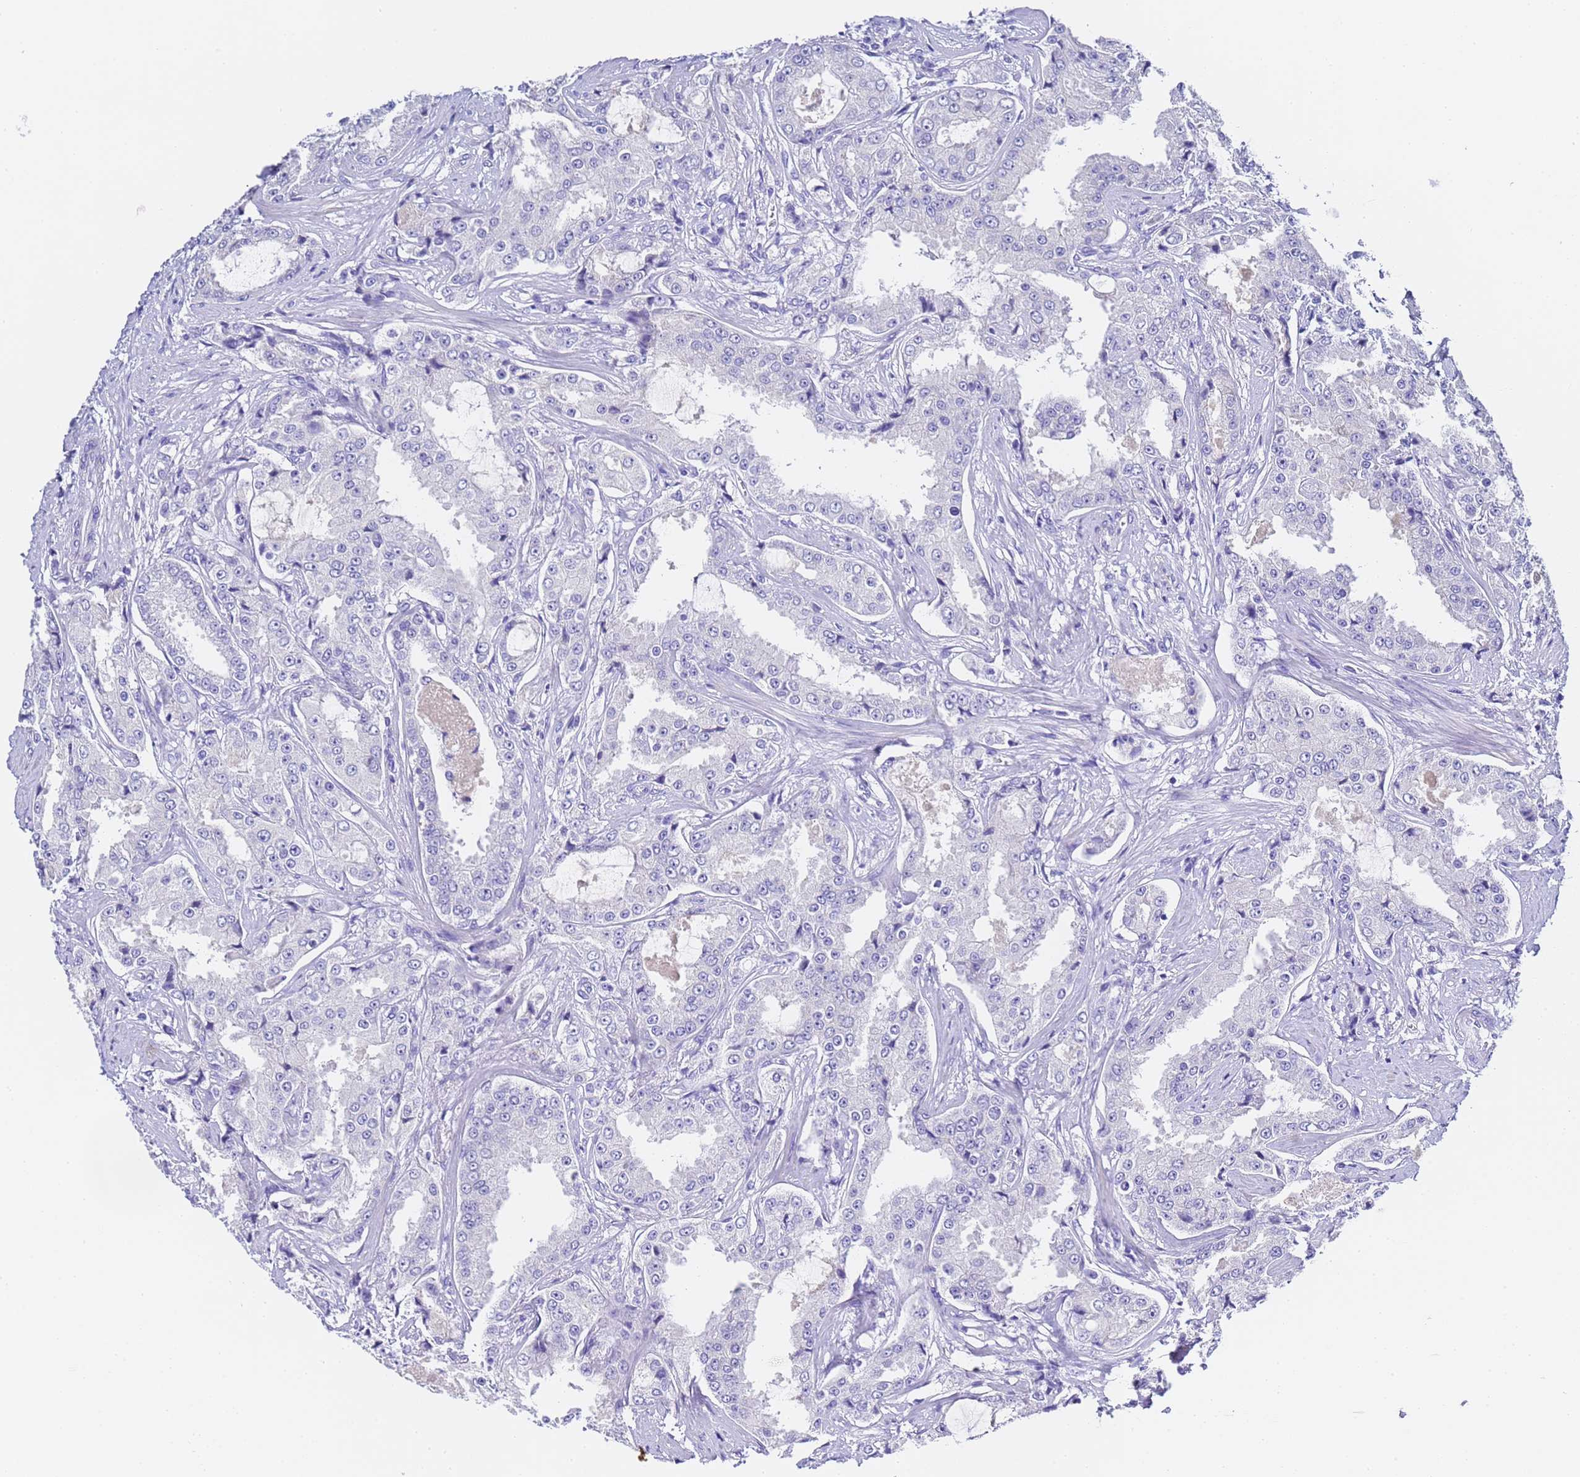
{"staining": {"intensity": "negative", "quantity": "none", "location": "none"}, "tissue": "prostate cancer", "cell_type": "Tumor cells", "image_type": "cancer", "snomed": [{"axis": "morphology", "description": "Adenocarcinoma, High grade"}, {"axis": "topography", "description": "Prostate"}], "caption": "Prostate high-grade adenocarcinoma was stained to show a protein in brown. There is no significant positivity in tumor cells. Nuclei are stained in blue.", "gene": "GABRA1", "patient": {"sex": "male", "age": 73}}